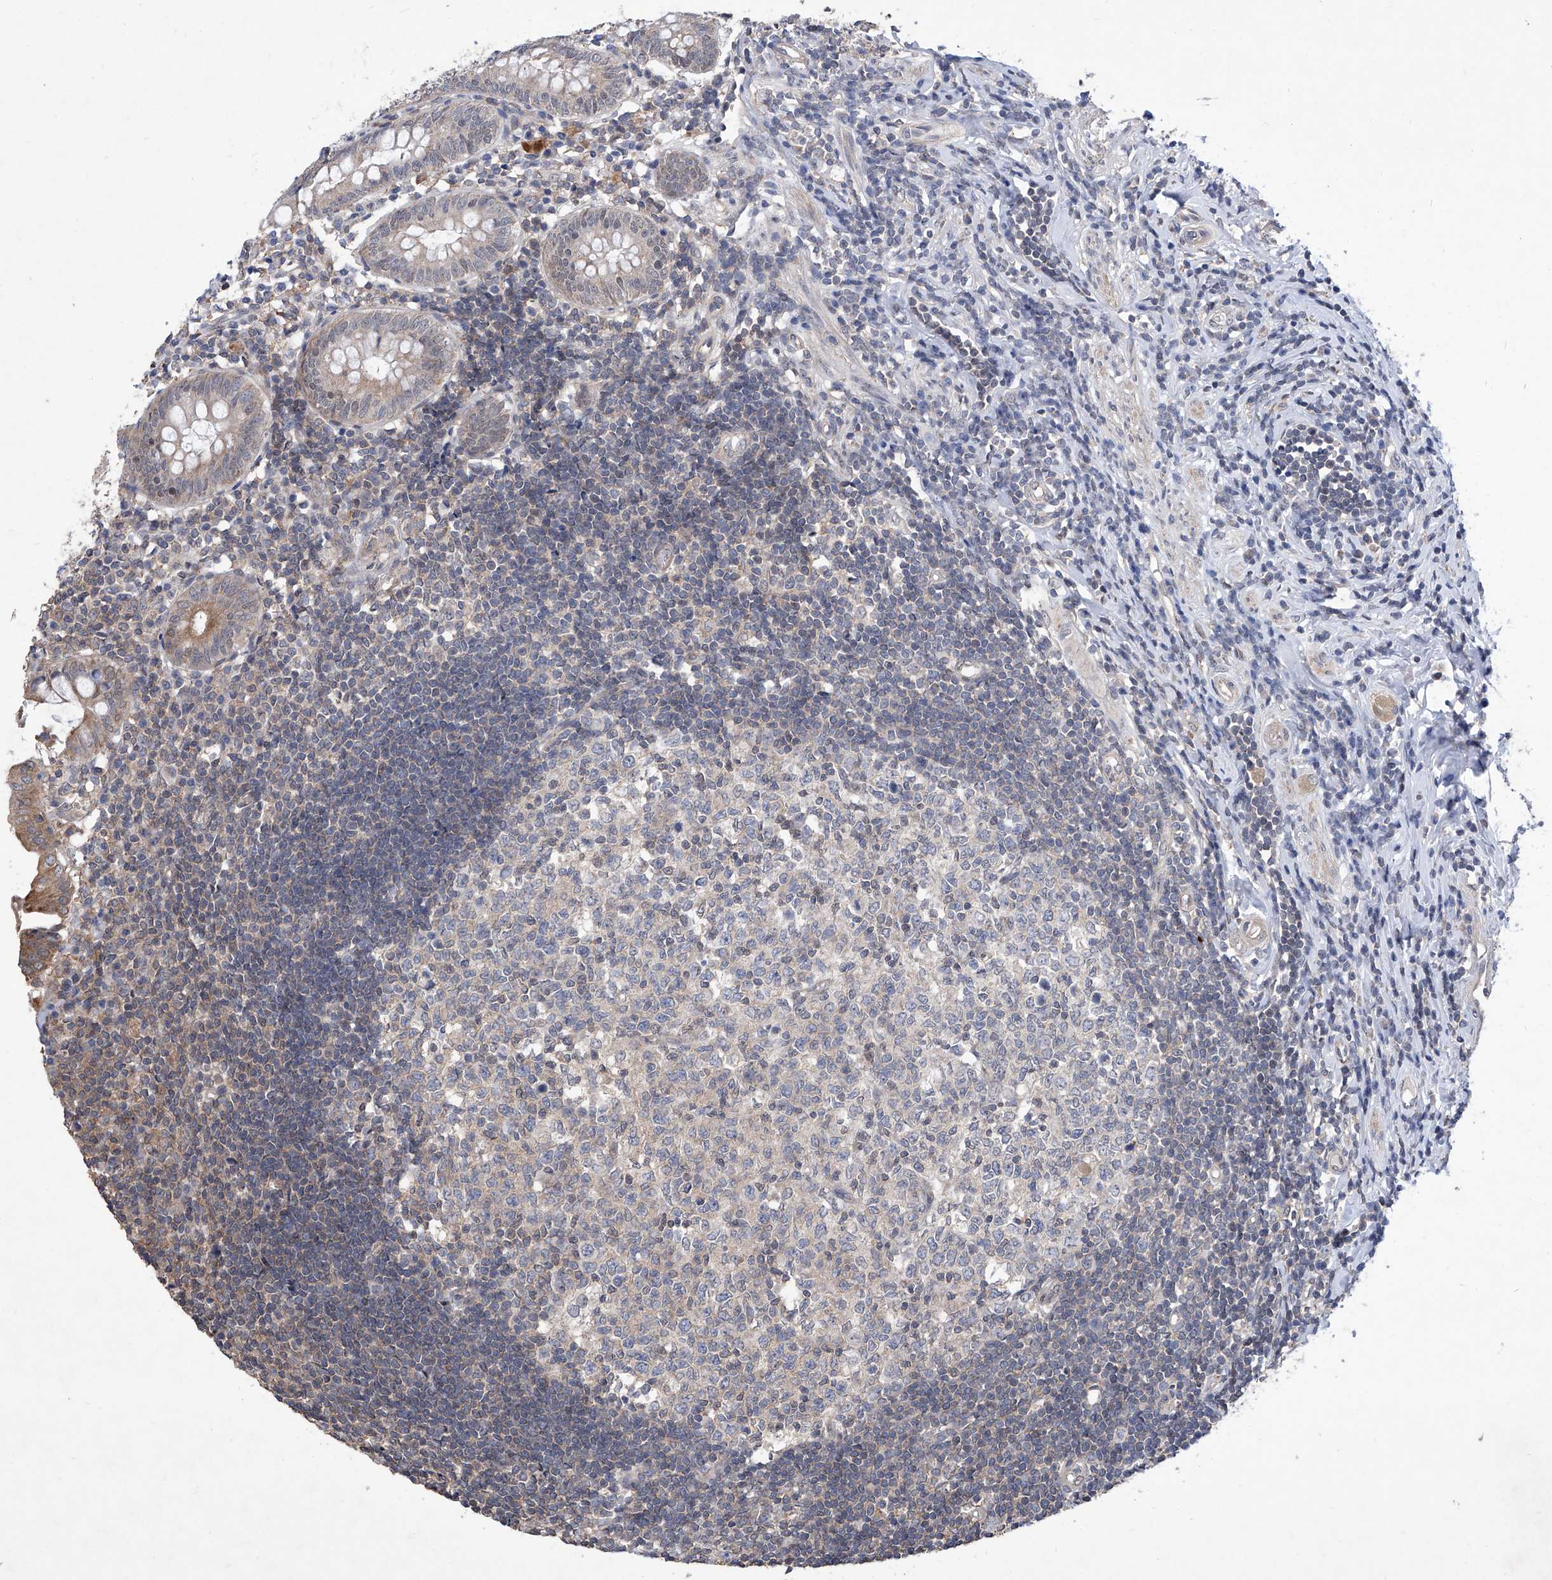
{"staining": {"intensity": "moderate", "quantity": "25%-75%", "location": "cytoplasmic/membranous"}, "tissue": "appendix", "cell_type": "Glandular cells", "image_type": "normal", "snomed": [{"axis": "morphology", "description": "Normal tissue, NOS"}, {"axis": "topography", "description": "Appendix"}], "caption": "Appendix stained with a brown dye reveals moderate cytoplasmic/membranous positive positivity in approximately 25%-75% of glandular cells.", "gene": "KIFC2", "patient": {"sex": "female", "age": 54}}